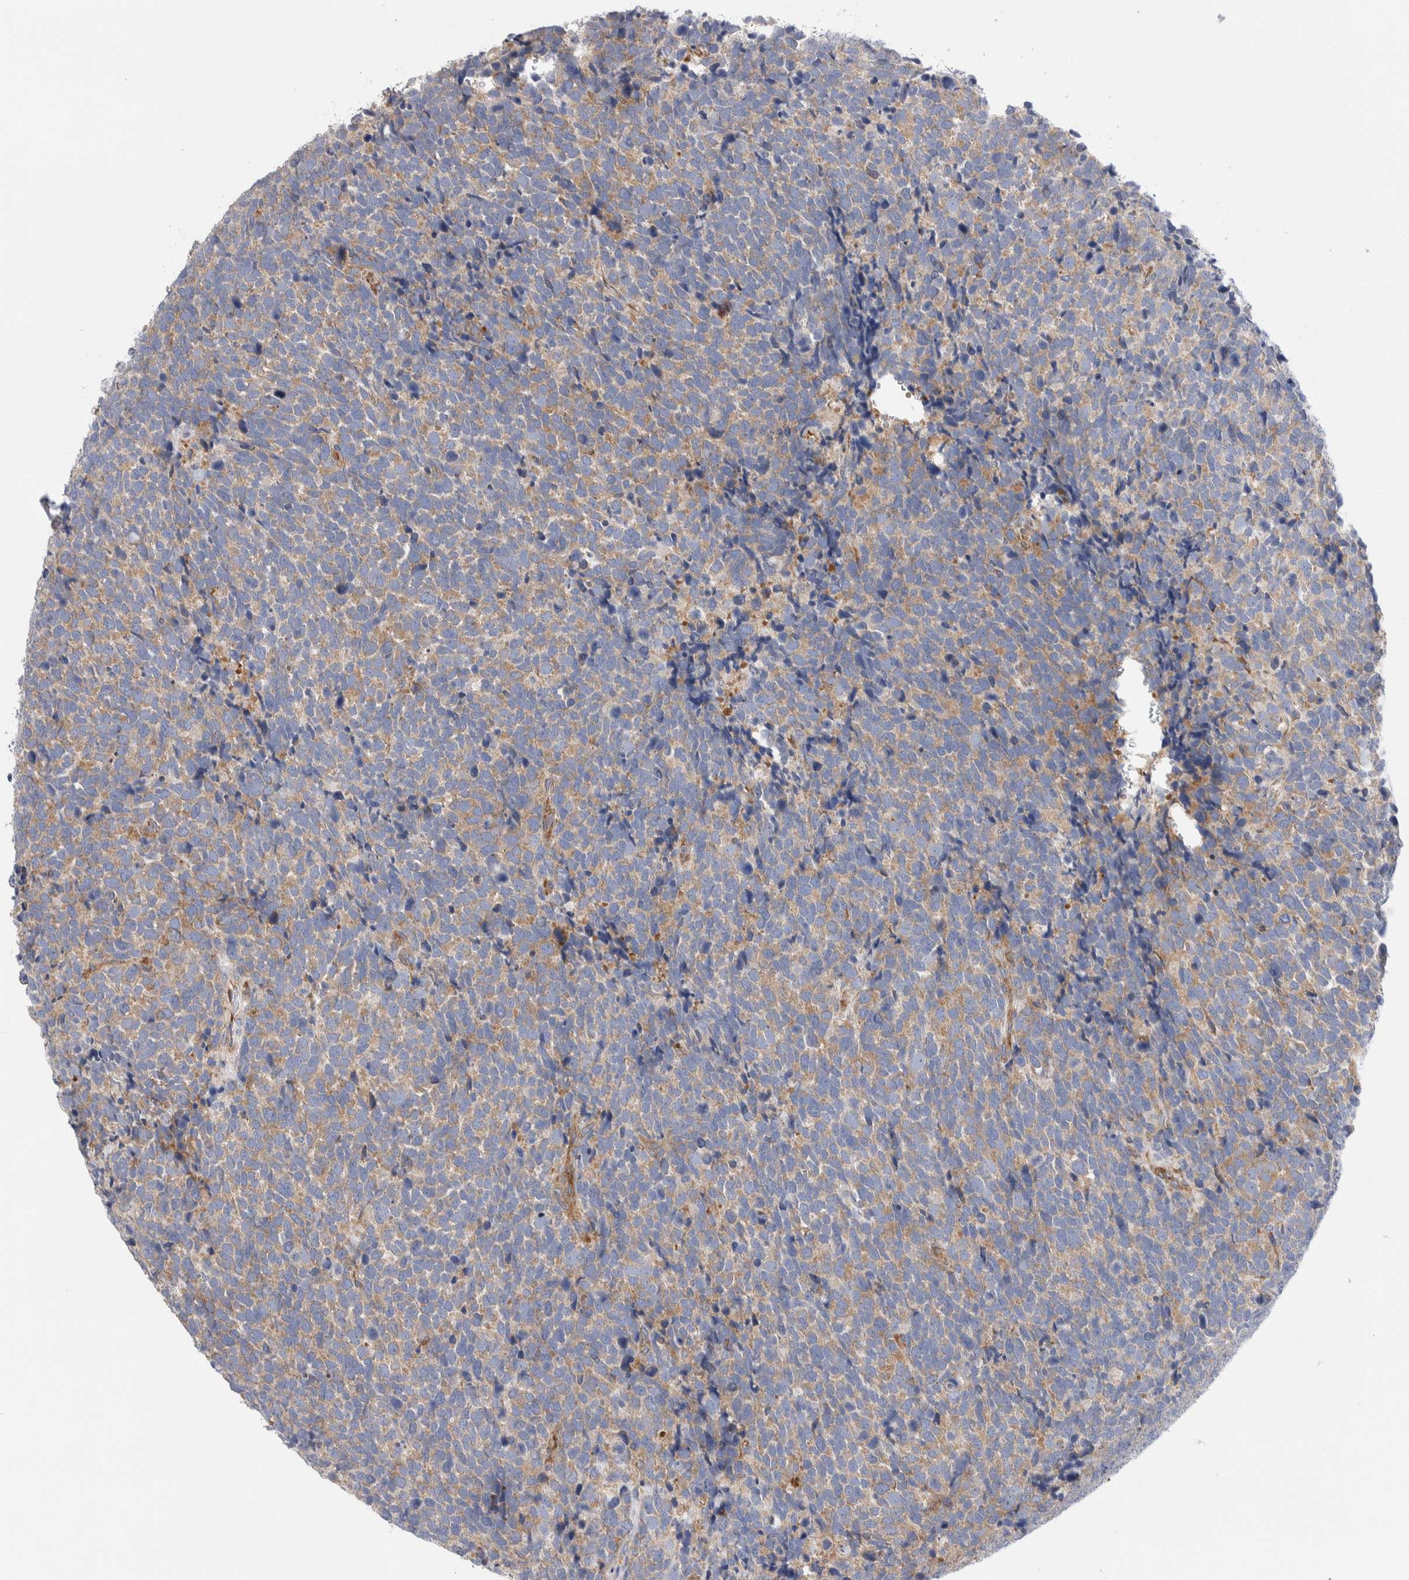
{"staining": {"intensity": "moderate", "quantity": "25%-75%", "location": "cytoplasmic/membranous"}, "tissue": "urothelial cancer", "cell_type": "Tumor cells", "image_type": "cancer", "snomed": [{"axis": "morphology", "description": "Urothelial carcinoma, High grade"}, {"axis": "topography", "description": "Urinary bladder"}], "caption": "The photomicrograph demonstrates a brown stain indicating the presence of a protein in the cytoplasmic/membranous of tumor cells in urothelial carcinoma (high-grade). (Stains: DAB in brown, nuclei in blue, Microscopy: brightfield microscopy at high magnification).", "gene": "RACK1", "patient": {"sex": "female", "age": 82}}